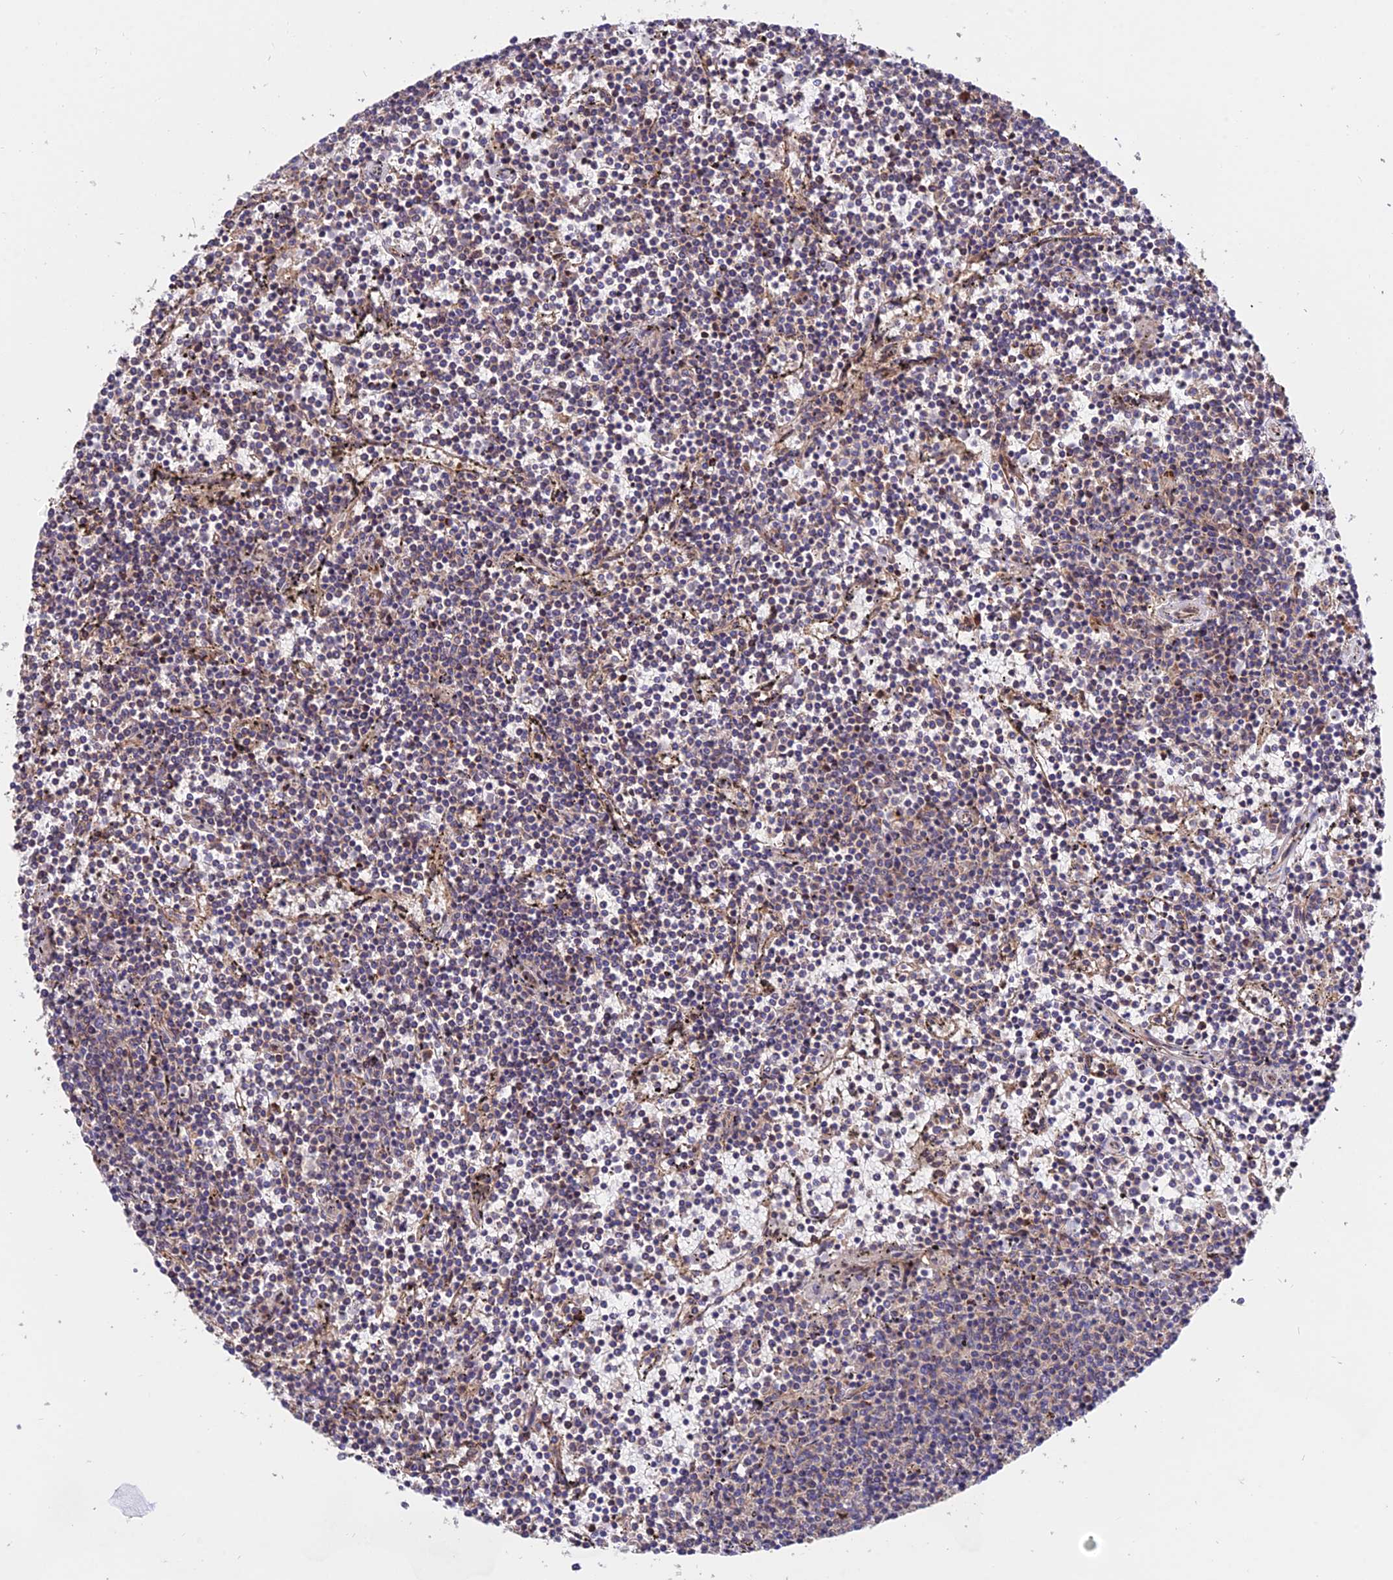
{"staining": {"intensity": "negative", "quantity": "none", "location": "none"}, "tissue": "lymphoma", "cell_type": "Tumor cells", "image_type": "cancer", "snomed": [{"axis": "morphology", "description": "Malignant lymphoma, non-Hodgkin's type, Low grade"}, {"axis": "topography", "description": "Spleen"}], "caption": "DAB immunohistochemical staining of low-grade malignant lymphoma, non-Hodgkin's type exhibits no significant expression in tumor cells. (Brightfield microscopy of DAB (3,3'-diaminobenzidine) immunohistochemistry at high magnification).", "gene": "CDC37L1", "patient": {"sex": "female", "age": 50}}